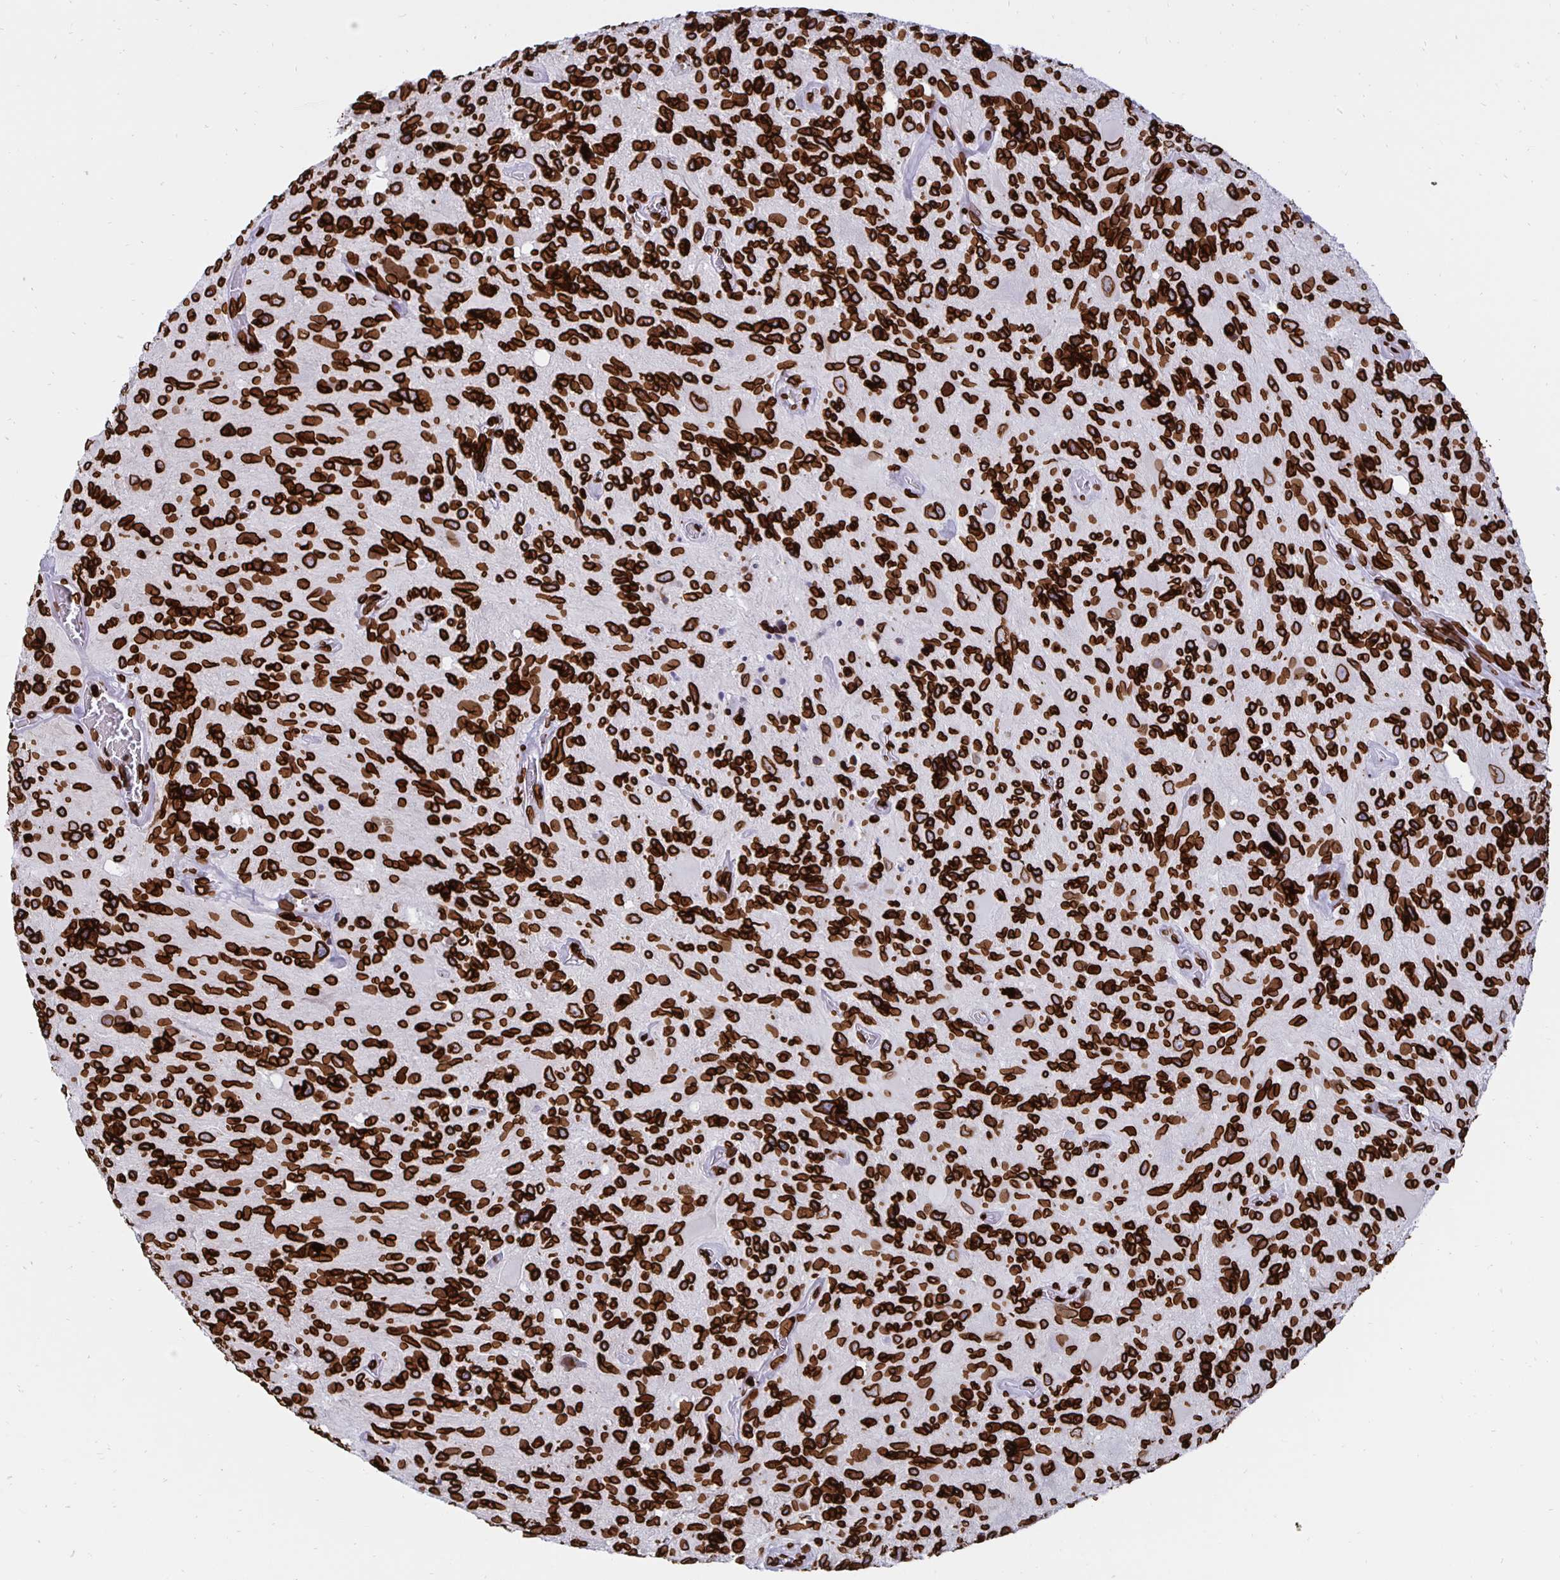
{"staining": {"intensity": "strong", "quantity": ">75%", "location": "cytoplasmic/membranous,nuclear"}, "tissue": "glioma", "cell_type": "Tumor cells", "image_type": "cancer", "snomed": [{"axis": "morphology", "description": "Glioma, malignant, High grade"}, {"axis": "topography", "description": "Brain"}], "caption": "Immunohistochemistry (DAB (3,3'-diaminobenzidine)) staining of human glioma demonstrates strong cytoplasmic/membranous and nuclear protein positivity in about >75% of tumor cells. The protein is stained brown, and the nuclei are stained in blue (DAB IHC with brightfield microscopy, high magnification).", "gene": "LMNB1", "patient": {"sex": "male", "age": 49}}